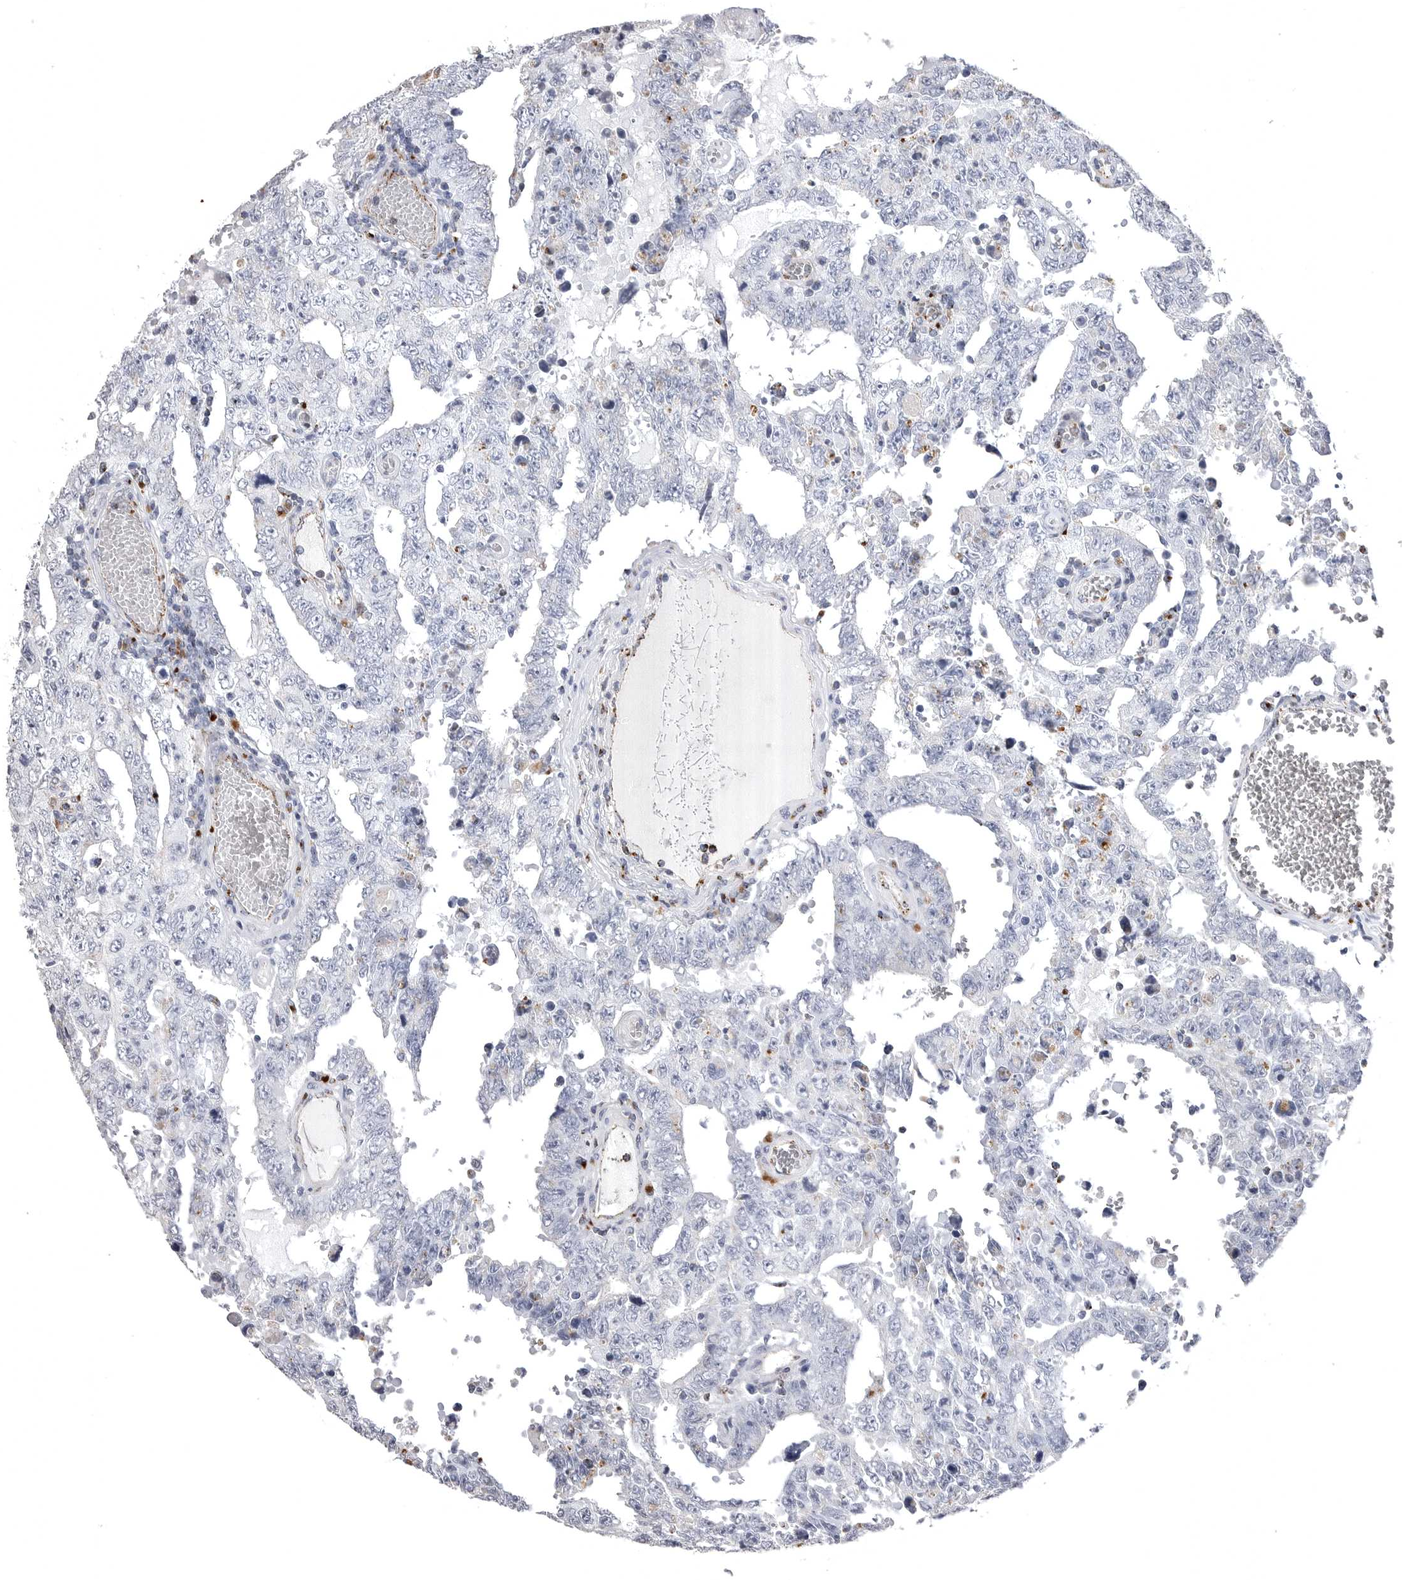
{"staining": {"intensity": "negative", "quantity": "none", "location": "none"}, "tissue": "testis cancer", "cell_type": "Tumor cells", "image_type": "cancer", "snomed": [{"axis": "morphology", "description": "Carcinoma, Embryonal, NOS"}, {"axis": "topography", "description": "Testis"}], "caption": "The IHC micrograph has no significant staining in tumor cells of embryonal carcinoma (testis) tissue. The staining is performed using DAB brown chromogen with nuclei counter-stained in using hematoxylin.", "gene": "PSPN", "patient": {"sex": "male", "age": 26}}